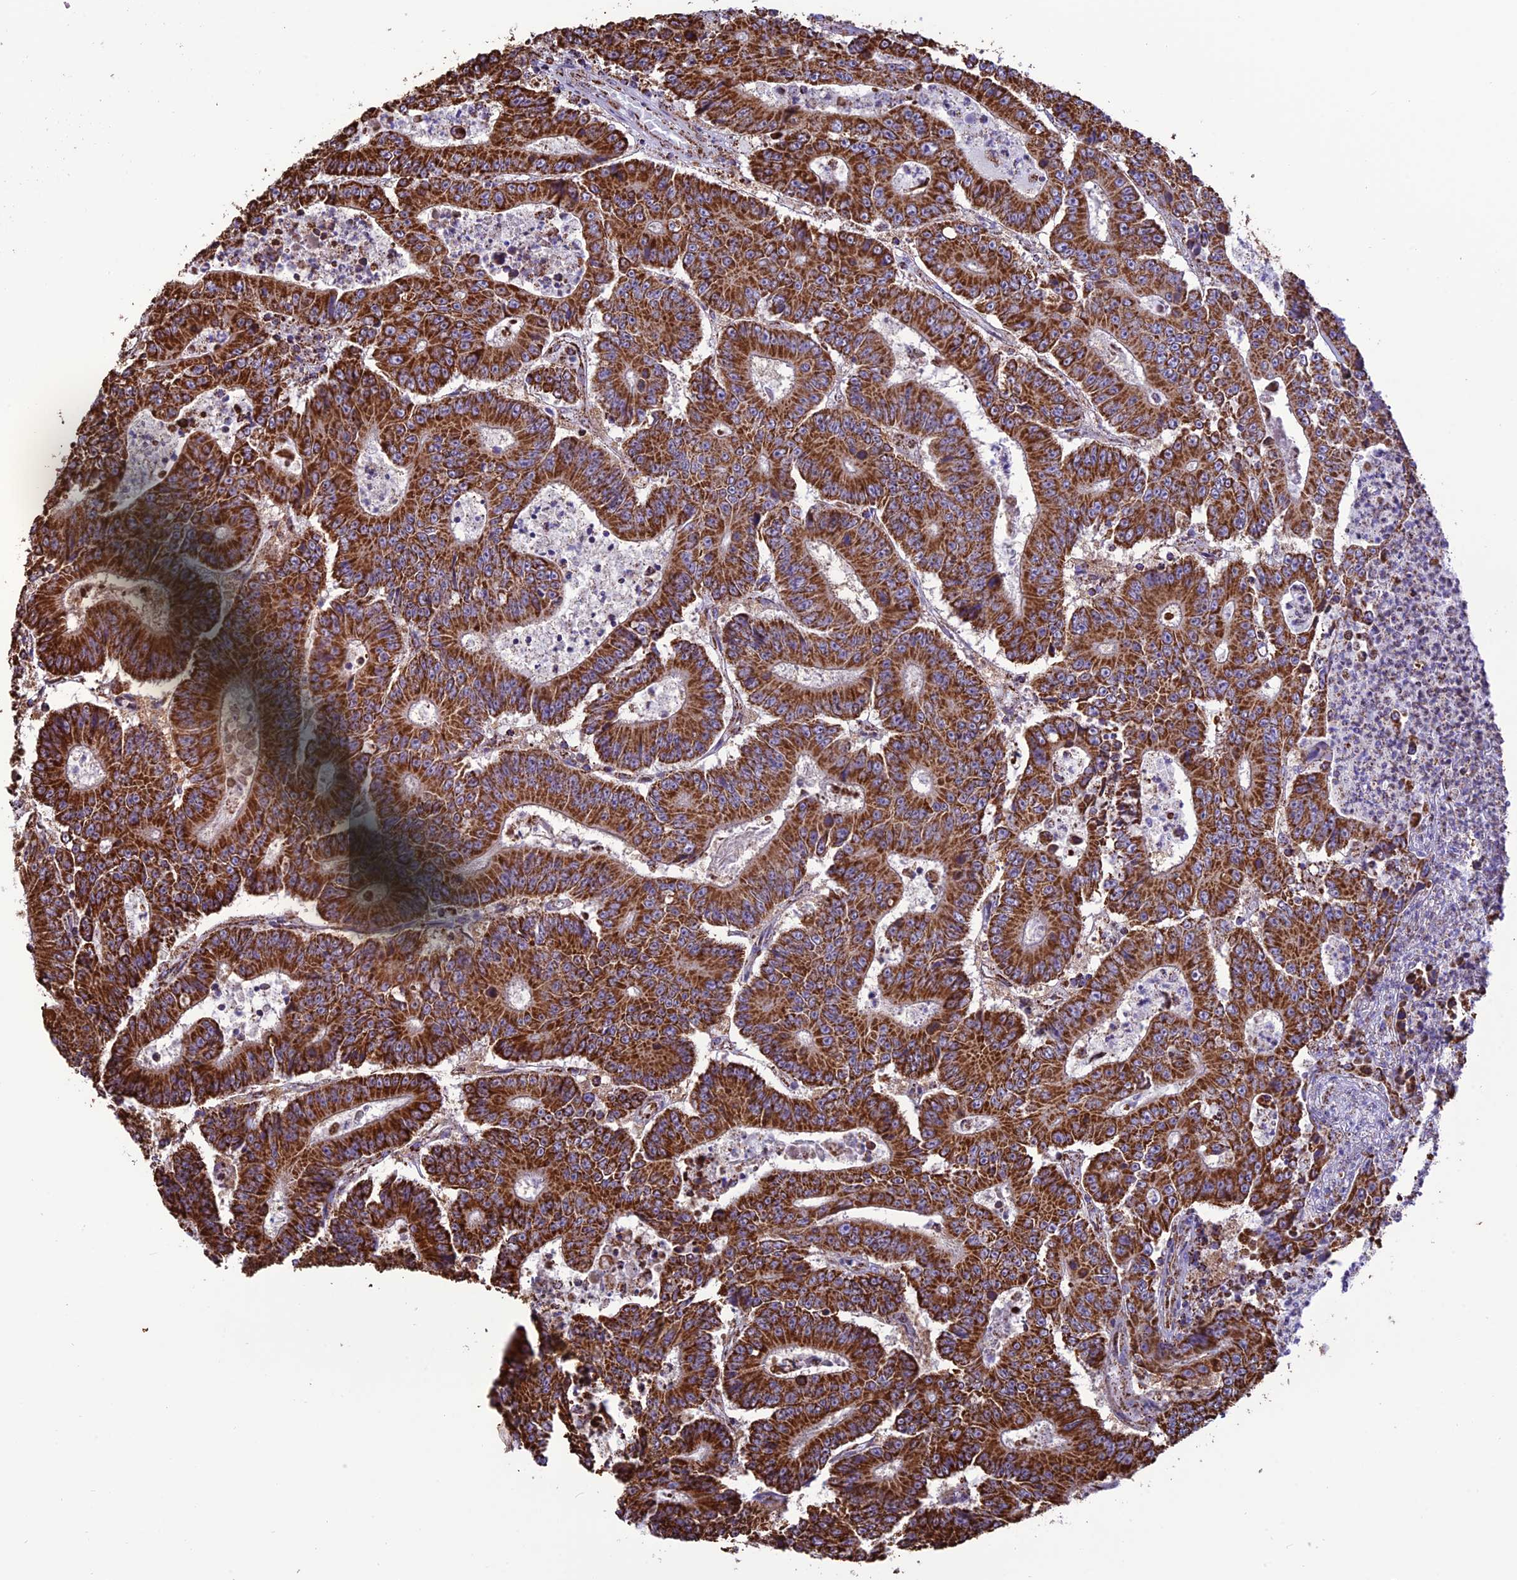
{"staining": {"intensity": "strong", "quantity": ">75%", "location": "cytoplasmic/membranous"}, "tissue": "colorectal cancer", "cell_type": "Tumor cells", "image_type": "cancer", "snomed": [{"axis": "morphology", "description": "Adenocarcinoma, NOS"}, {"axis": "topography", "description": "Colon"}], "caption": "Immunohistochemistry micrograph of neoplastic tissue: human colorectal cancer stained using immunohistochemistry exhibits high levels of strong protein expression localized specifically in the cytoplasmic/membranous of tumor cells, appearing as a cytoplasmic/membranous brown color.", "gene": "NDUFAF1", "patient": {"sex": "male", "age": 83}}